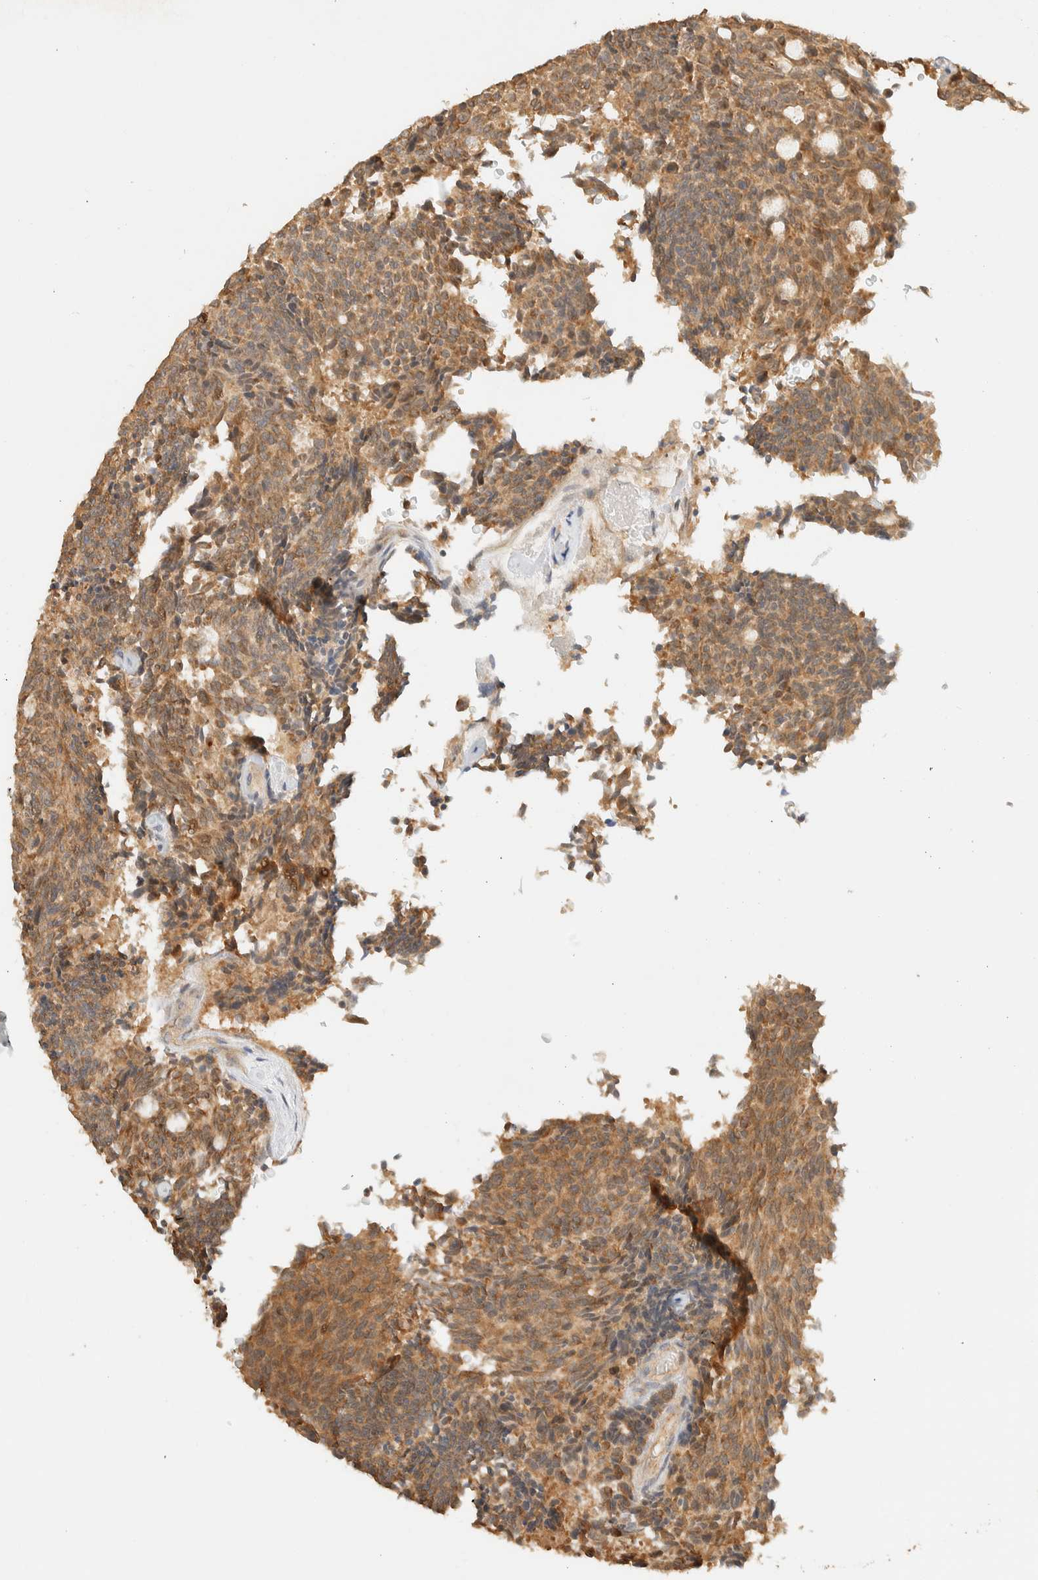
{"staining": {"intensity": "moderate", "quantity": ">75%", "location": "cytoplasmic/membranous"}, "tissue": "carcinoid", "cell_type": "Tumor cells", "image_type": "cancer", "snomed": [{"axis": "morphology", "description": "Carcinoid, malignant, NOS"}, {"axis": "topography", "description": "Pancreas"}], "caption": "Human carcinoid stained with a protein marker shows moderate staining in tumor cells.", "gene": "ZBTB34", "patient": {"sex": "female", "age": 54}}